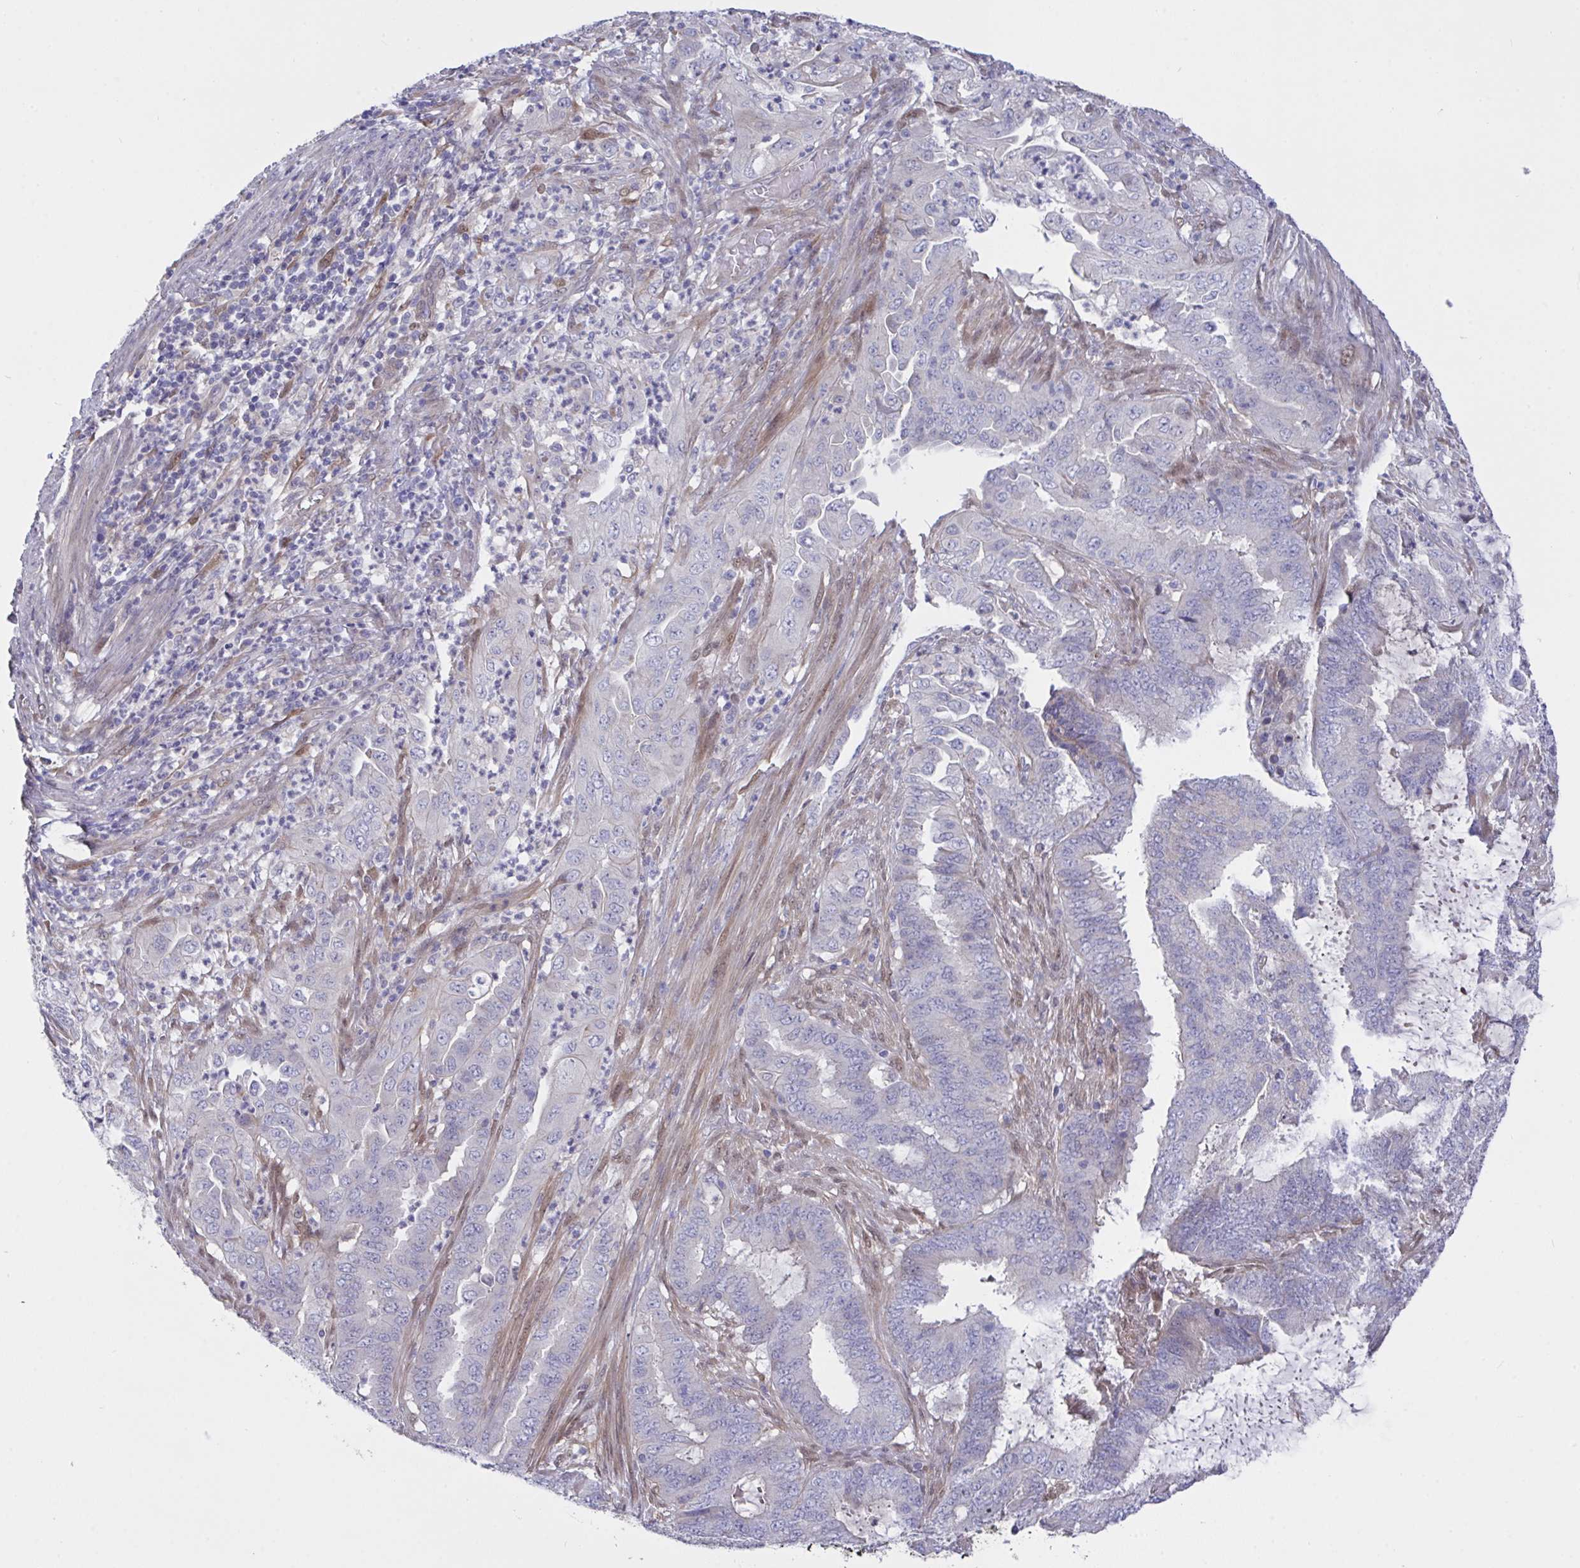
{"staining": {"intensity": "negative", "quantity": "none", "location": "none"}, "tissue": "endometrial cancer", "cell_type": "Tumor cells", "image_type": "cancer", "snomed": [{"axis": "morphology", "description": "Adenocarcinoma, NOS"}, {"axis": "topography", "description": "Endometrium"}], "caption": "This is an immunohistochemistry (IHC) micrograph of endometrial cancer (adenocarcinoma). There is no staining in tumor cells.", "gene": "L3HYPDH", "patient": {"sex": "female", "age": 51}}